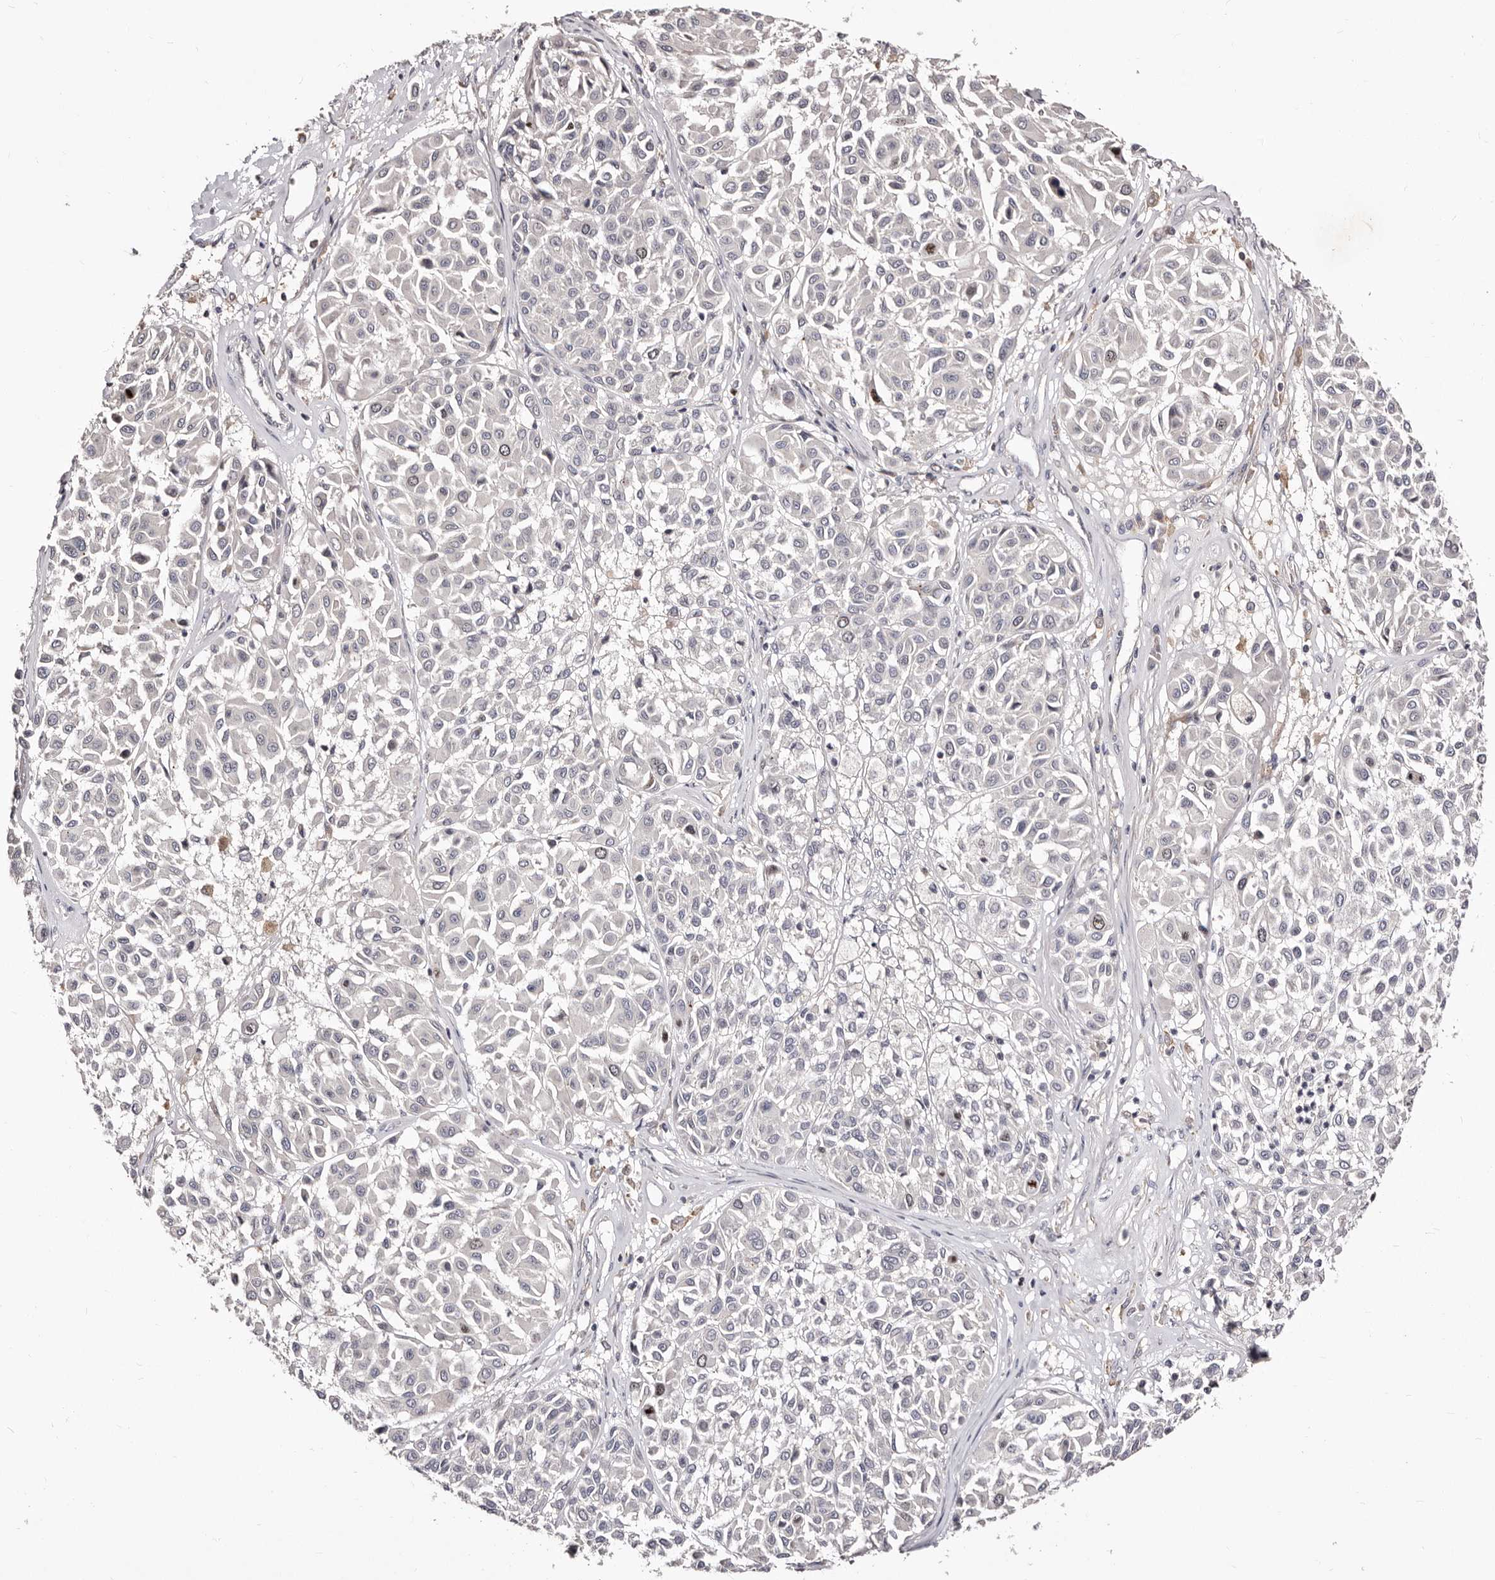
{"staining": {"intensity": "negative", "quantity": "none", "location": "none"}, "tissue": "melanoma", "cell_type": "Tumor cells", "image_type": "cancer", "snomed": [{"axis": "morphology", "description": "Malignant melanoma, Metastatic site"}, {"axis": "topography", "description": "Soft tissue"}], "caption": "Tumor cells are negative for brown protein staining in malignant melanoma (metastatic site).", "gene": "CDCA8", "patient": {"sex": "male", "age": 41}}